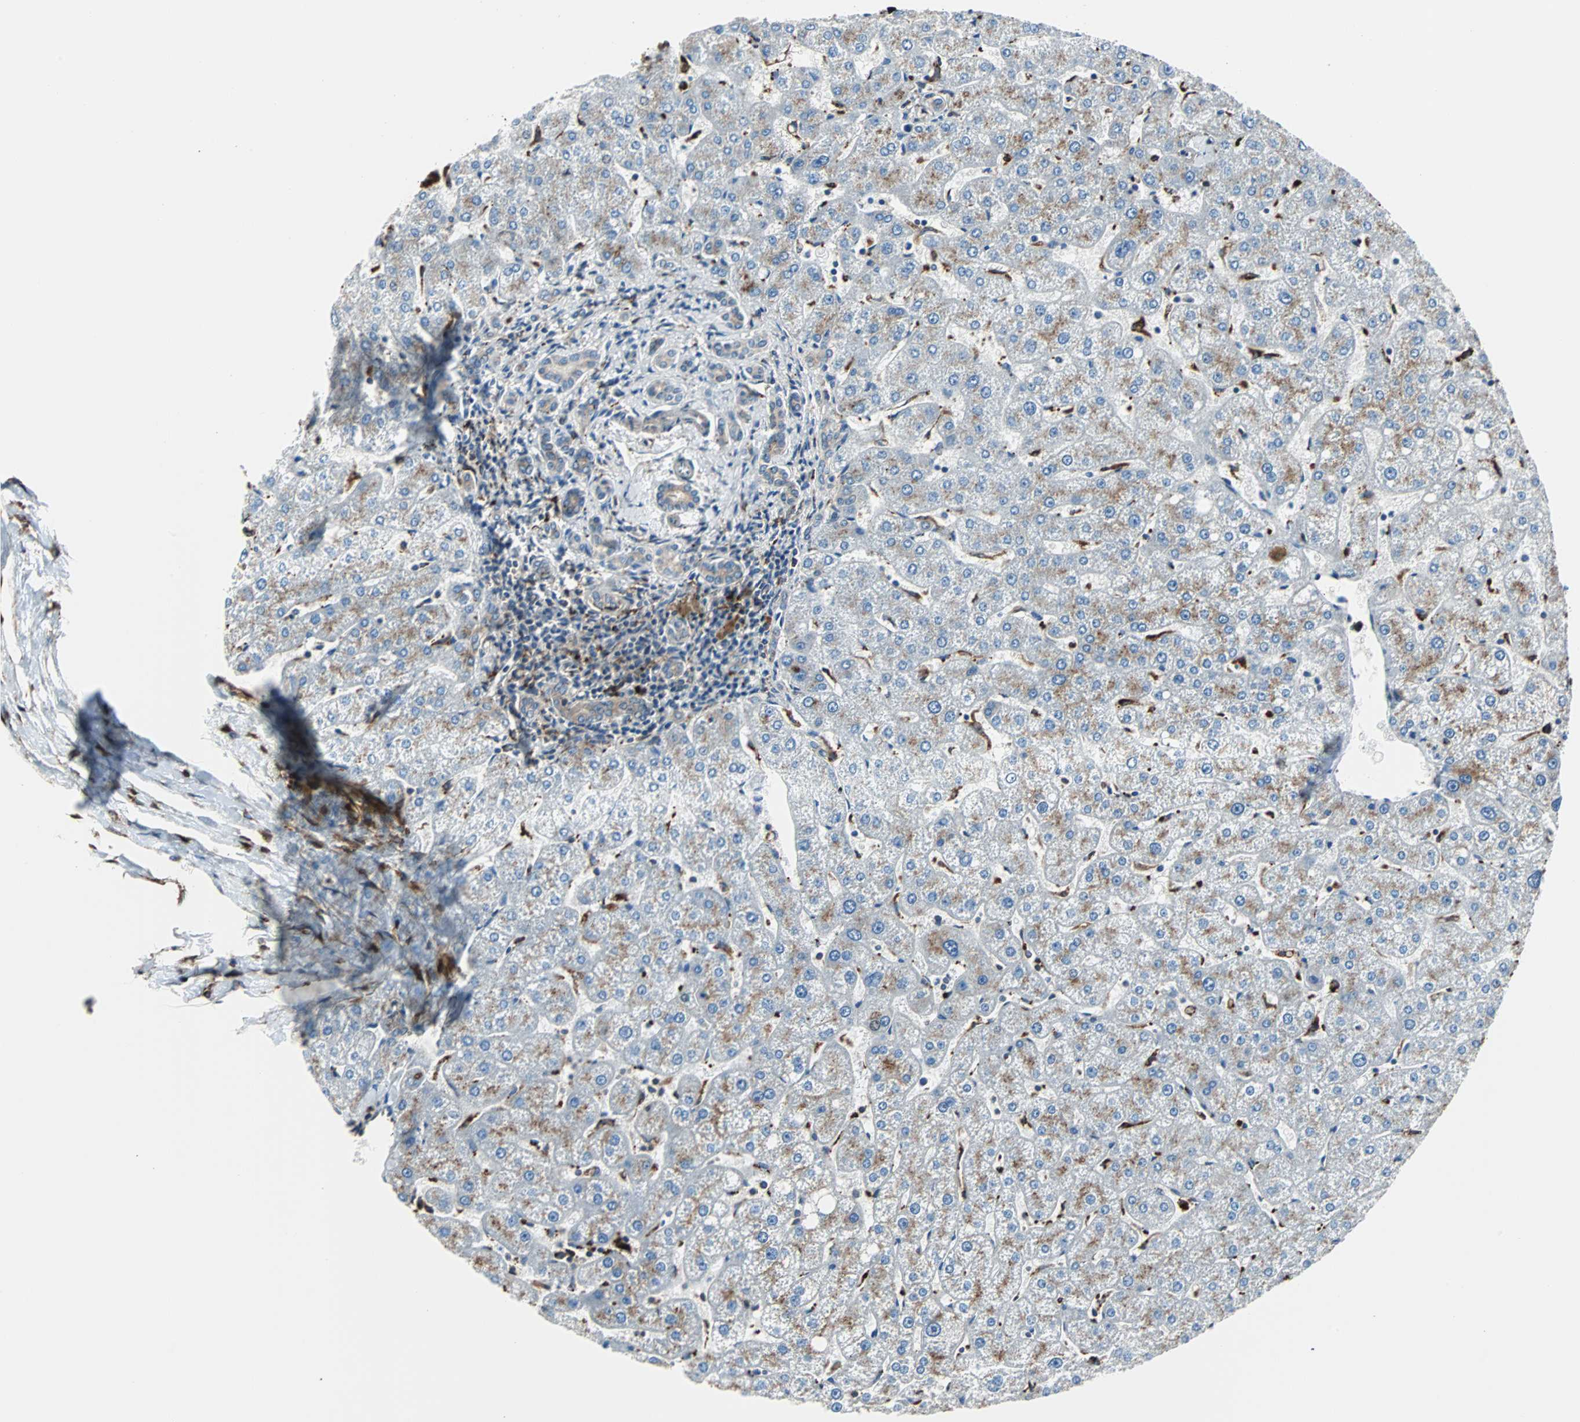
{"staining": {"intensity": "weak", "quantity": "25%-75%", "location": "cytoplasmic/membranous"}, "tissue": "liver", "cell_type": "Cholangiocytes", "image_type": "normal", "snomed": [{"axis": "morphology", "description": "Normal tissue, NOS"}, {"axis": "topography", "description": "Liver"}], "caption": "DAB (3,3'-diaminobenzidine) immunohistochemical staining of benign liver demonstrates weak cytoplasmic/membranous protein positivity in approximately 25%-75% of cholangiocytes. (Brightfield microscopy of DAB IHC at high magnification).", "gene": "RELA", "patient": {"sex": "male", "age": 67}}